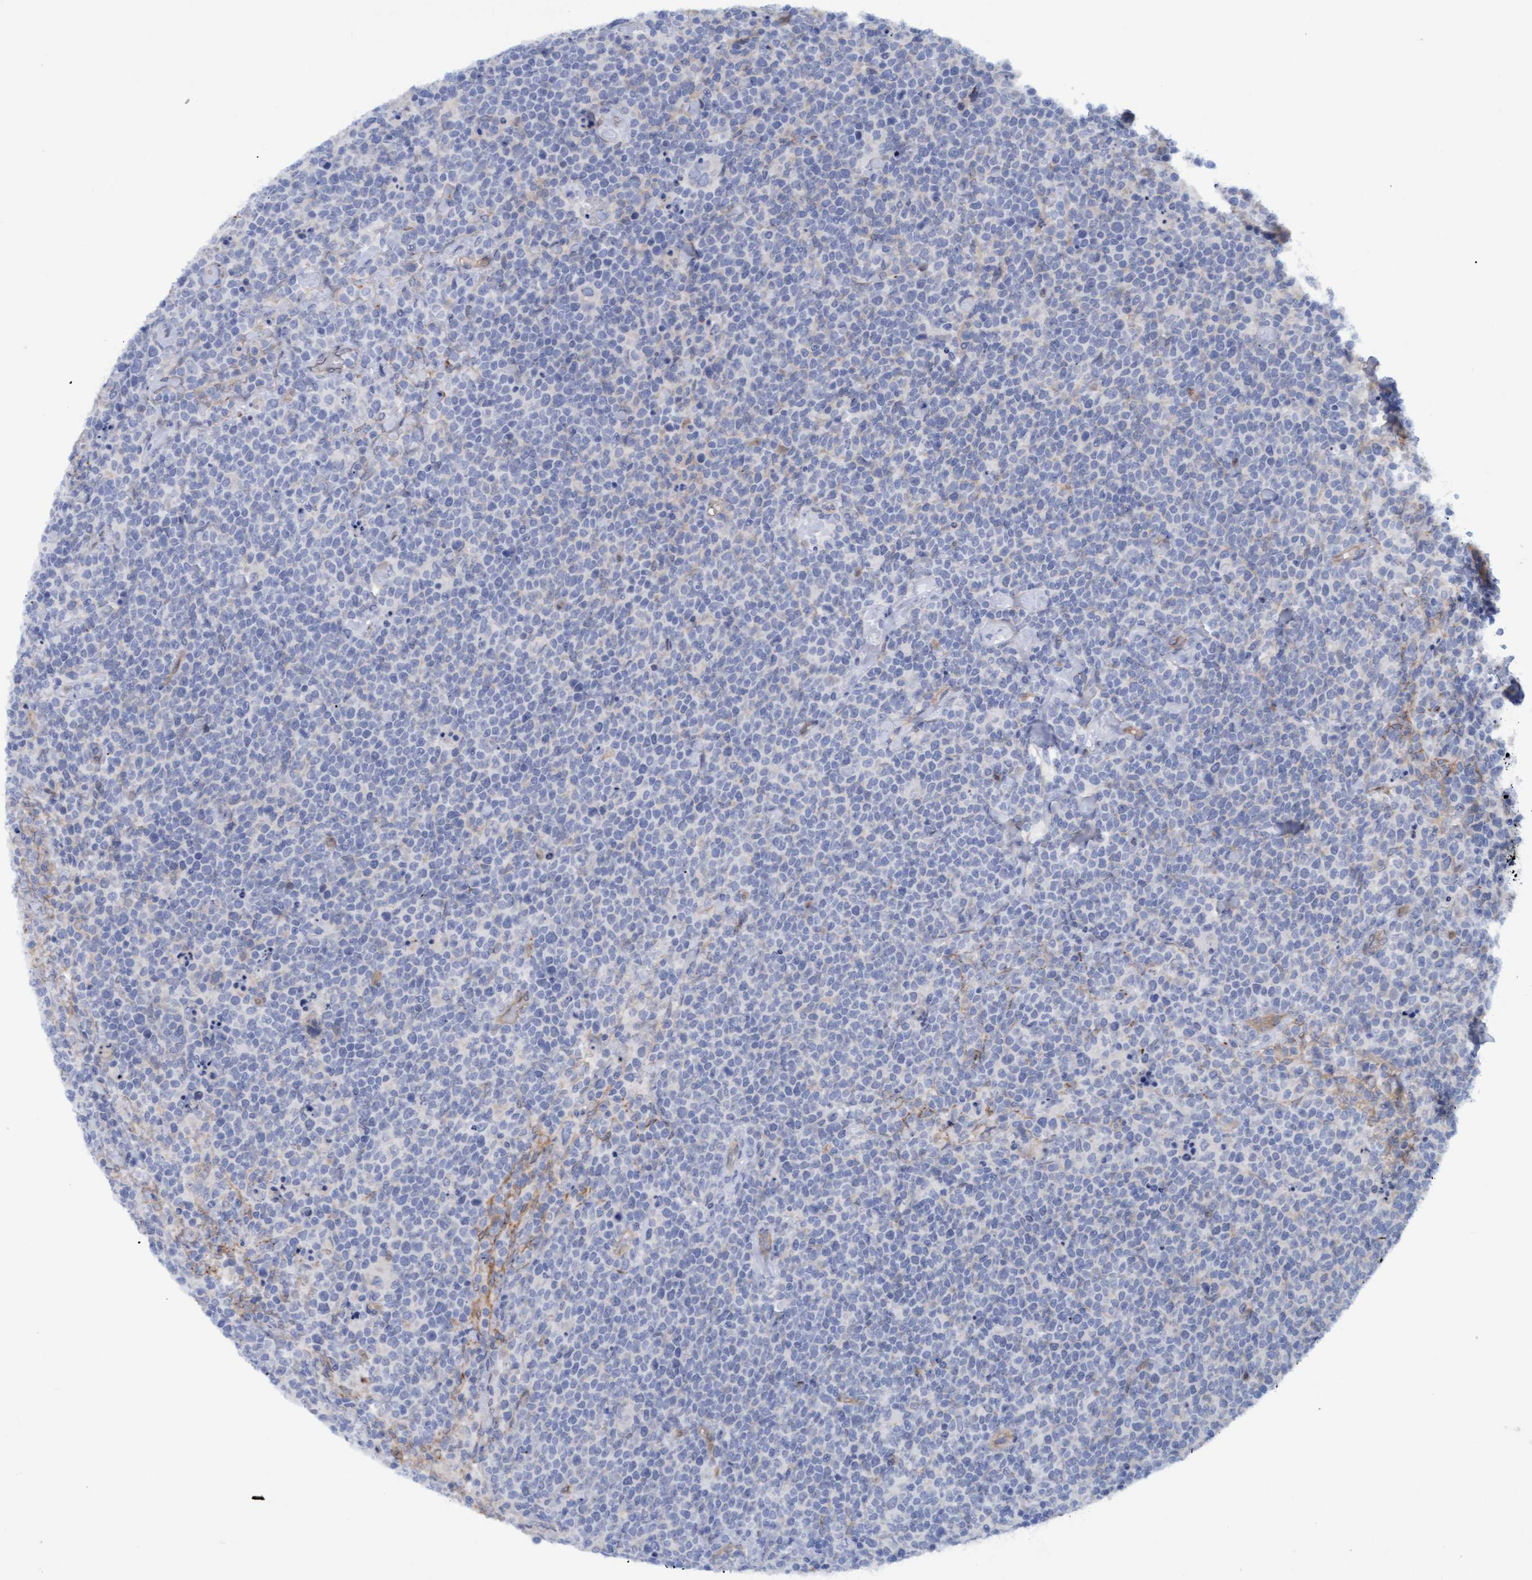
{"staining": {"intensity": "weak", "quantity": "<25%", "location": "cytoplasmic/membranous"}, "tissue": "lymphoma", "cell_type": "Tumor cells", "image_type": "cancer", "snomed": [{"axis": "morphology", "description": "Malignant lymphoma, non-Hodgkin's type, High grade"}, {"axis": "topography", "description": "Lymph node"}], "caption": "DAB (3,3'-diaminobenzidine) immunohistochemical staining of high-grade malignant lymphoma, non-Hodgkin's type shows no significant staining in tumor cells. (Brightfield microscopy of DAB IHC at high magnification).", "gene": "STXBP1", "patient": {"sex": "male", "age": 61}}